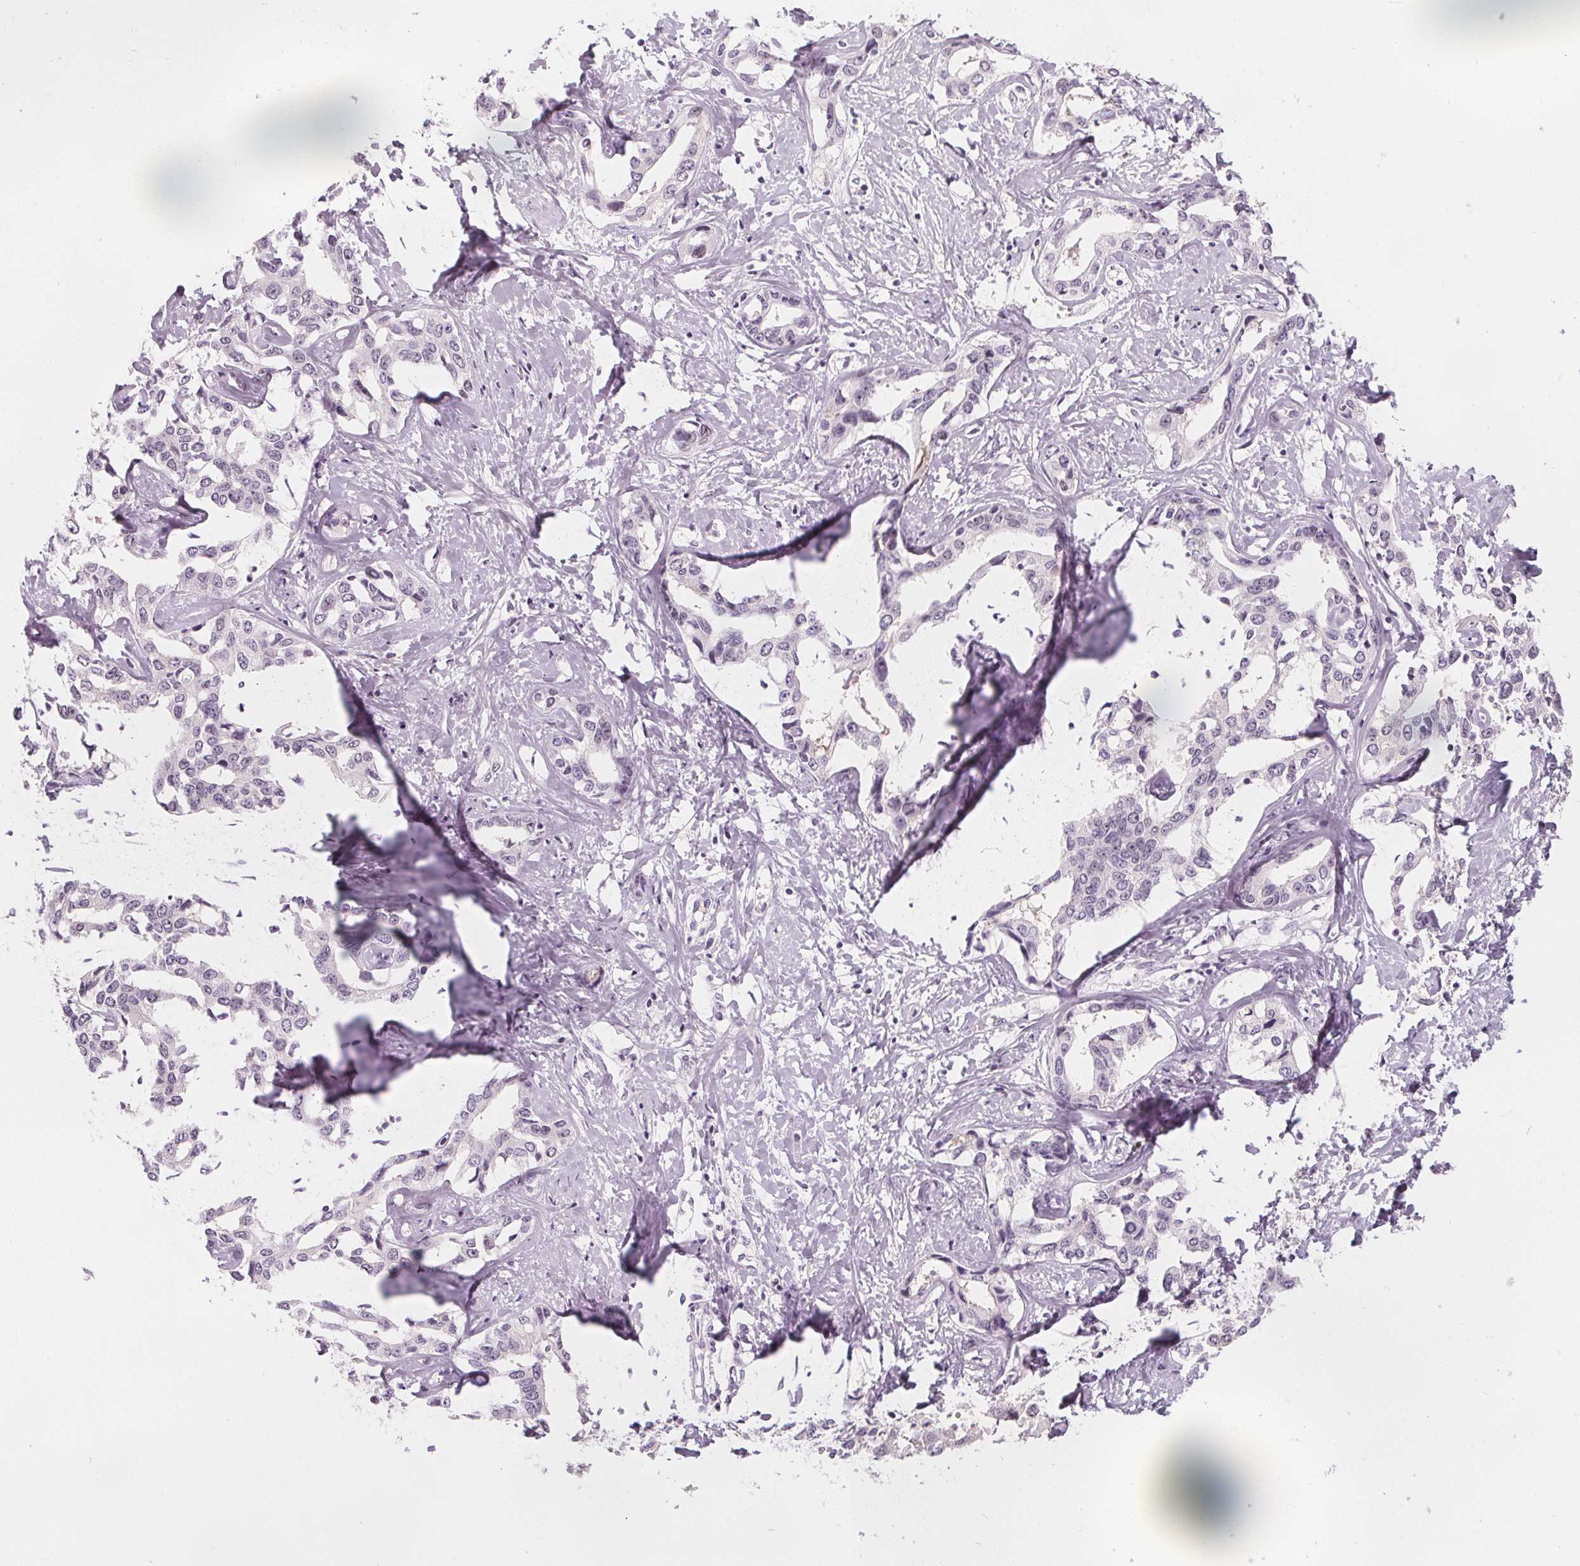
{"staining": {"intensity": "negative", "quantity": "none", "location": "none"}, "tissue": "liver cancer", "cell_type": "Tumor cells", "image_type": "cancer", "snomed": [{"axis": "morphology", "description": "Cholangiocarcinoma"}, {"axis": "topography", "description": "Liver"}], "caption": "High magnification brightfield microscopy of liver cholangiocarcinoma stained with DAB (brown) and counterstained with hematoxylin (blue): tumor cells show no significant staining. (DAB immunohistochemistry (IHC) with hematoxylin counter stain).", "gene": "UGP2", "patient": {"sex": "male", "age": 59}}